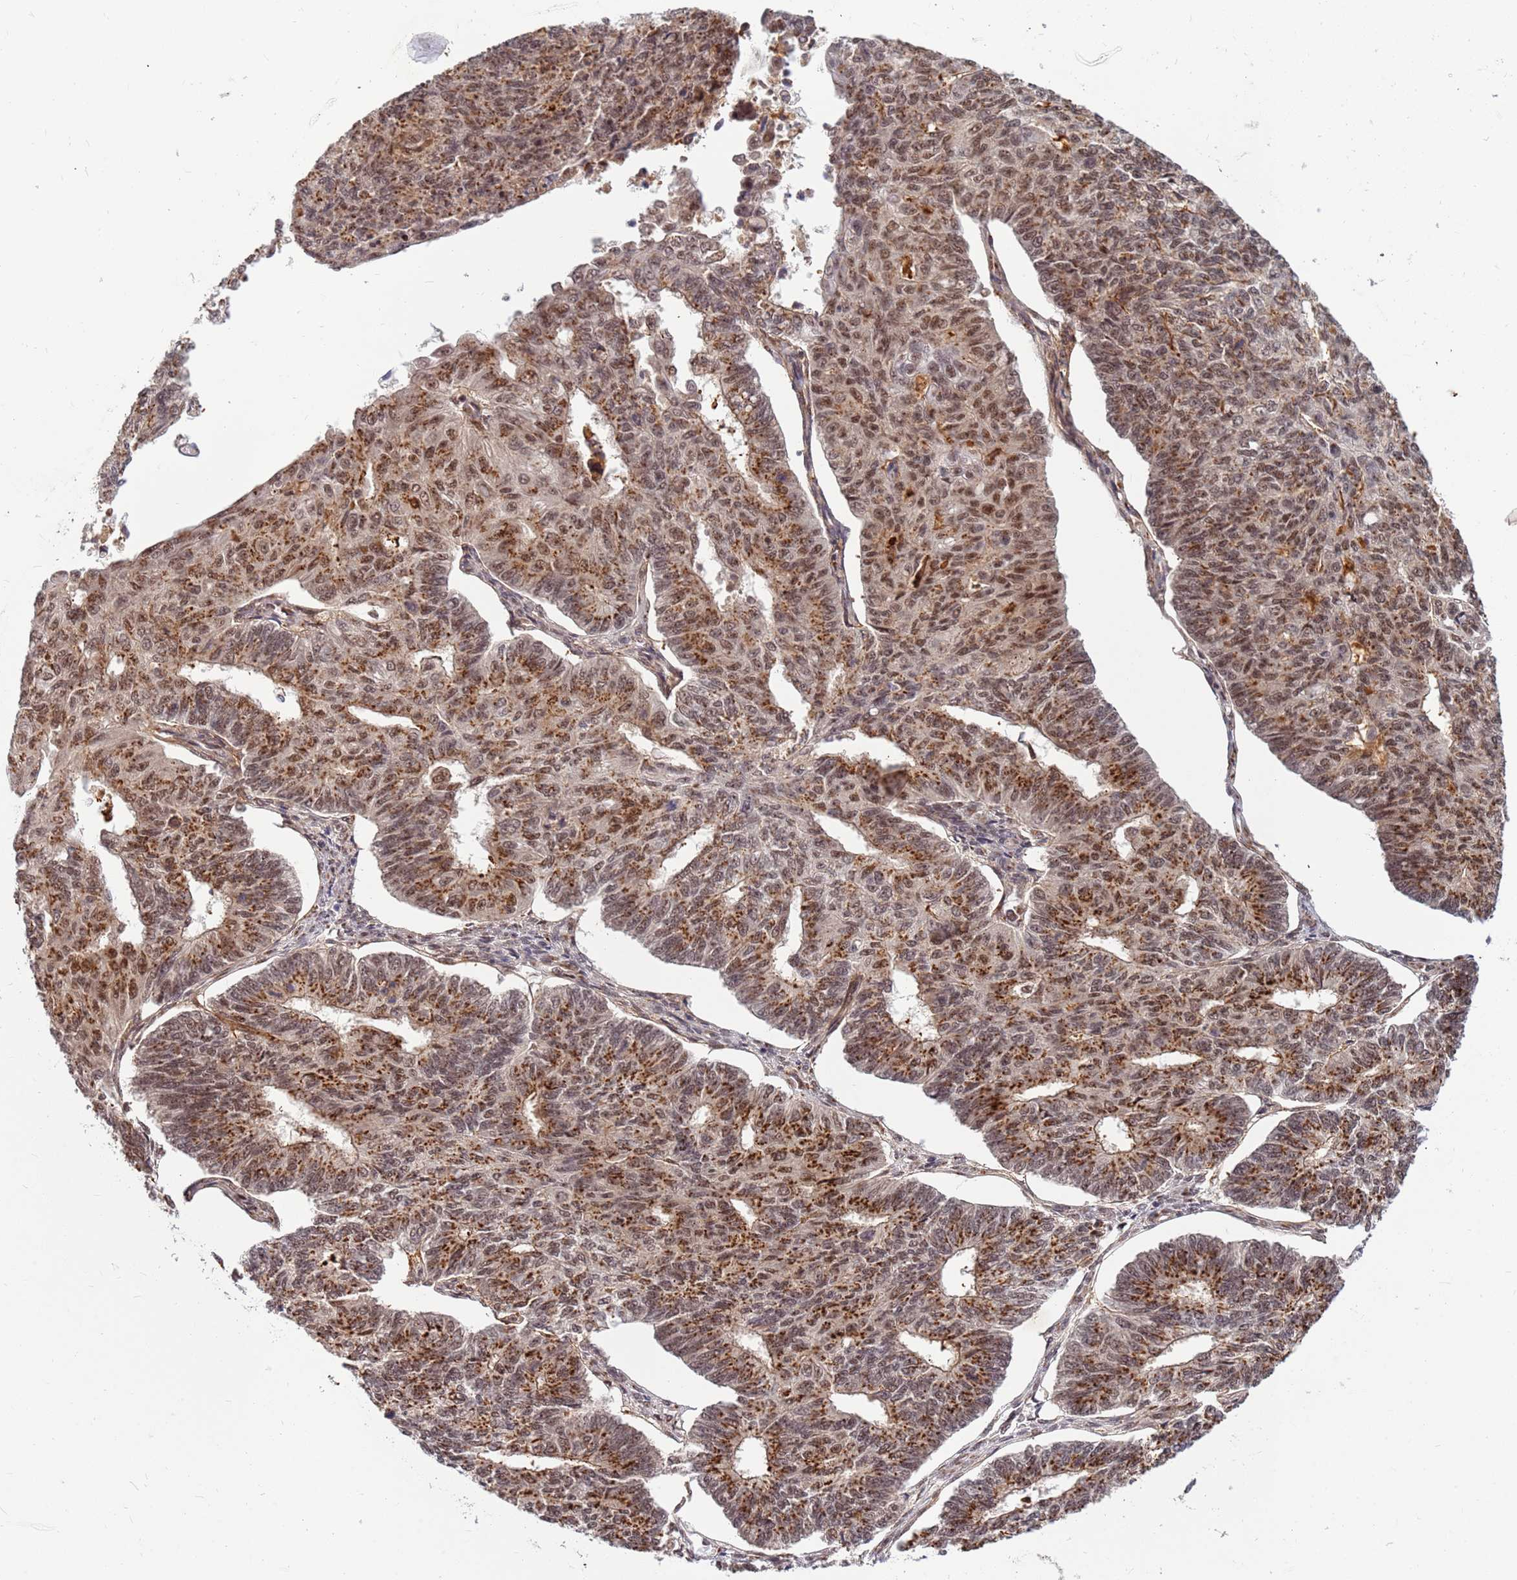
{"staining": {"intensity": "moderate", "quantity": ">75%", "location": "cytoplasmic/membranous,nuclear"}, "tissue": "endometrial cancer", "cell_type": "Tumor cells", "image_type": "cancer", "snomed": [{"axis": "morphology", "description": "Adenocarcinoma, NOS"}, {"axis": "topography", "description": "Endometrium"}], "caption": "Immunohistochemistry of human adenocarcinoma (endometrial) displays medium levels of moderate cytoplasmic/membranous and nuclear positivity in about >75% of tumor cells.", "gene": "NCBP2", "patient": {"sex": "female", "age": 32}}